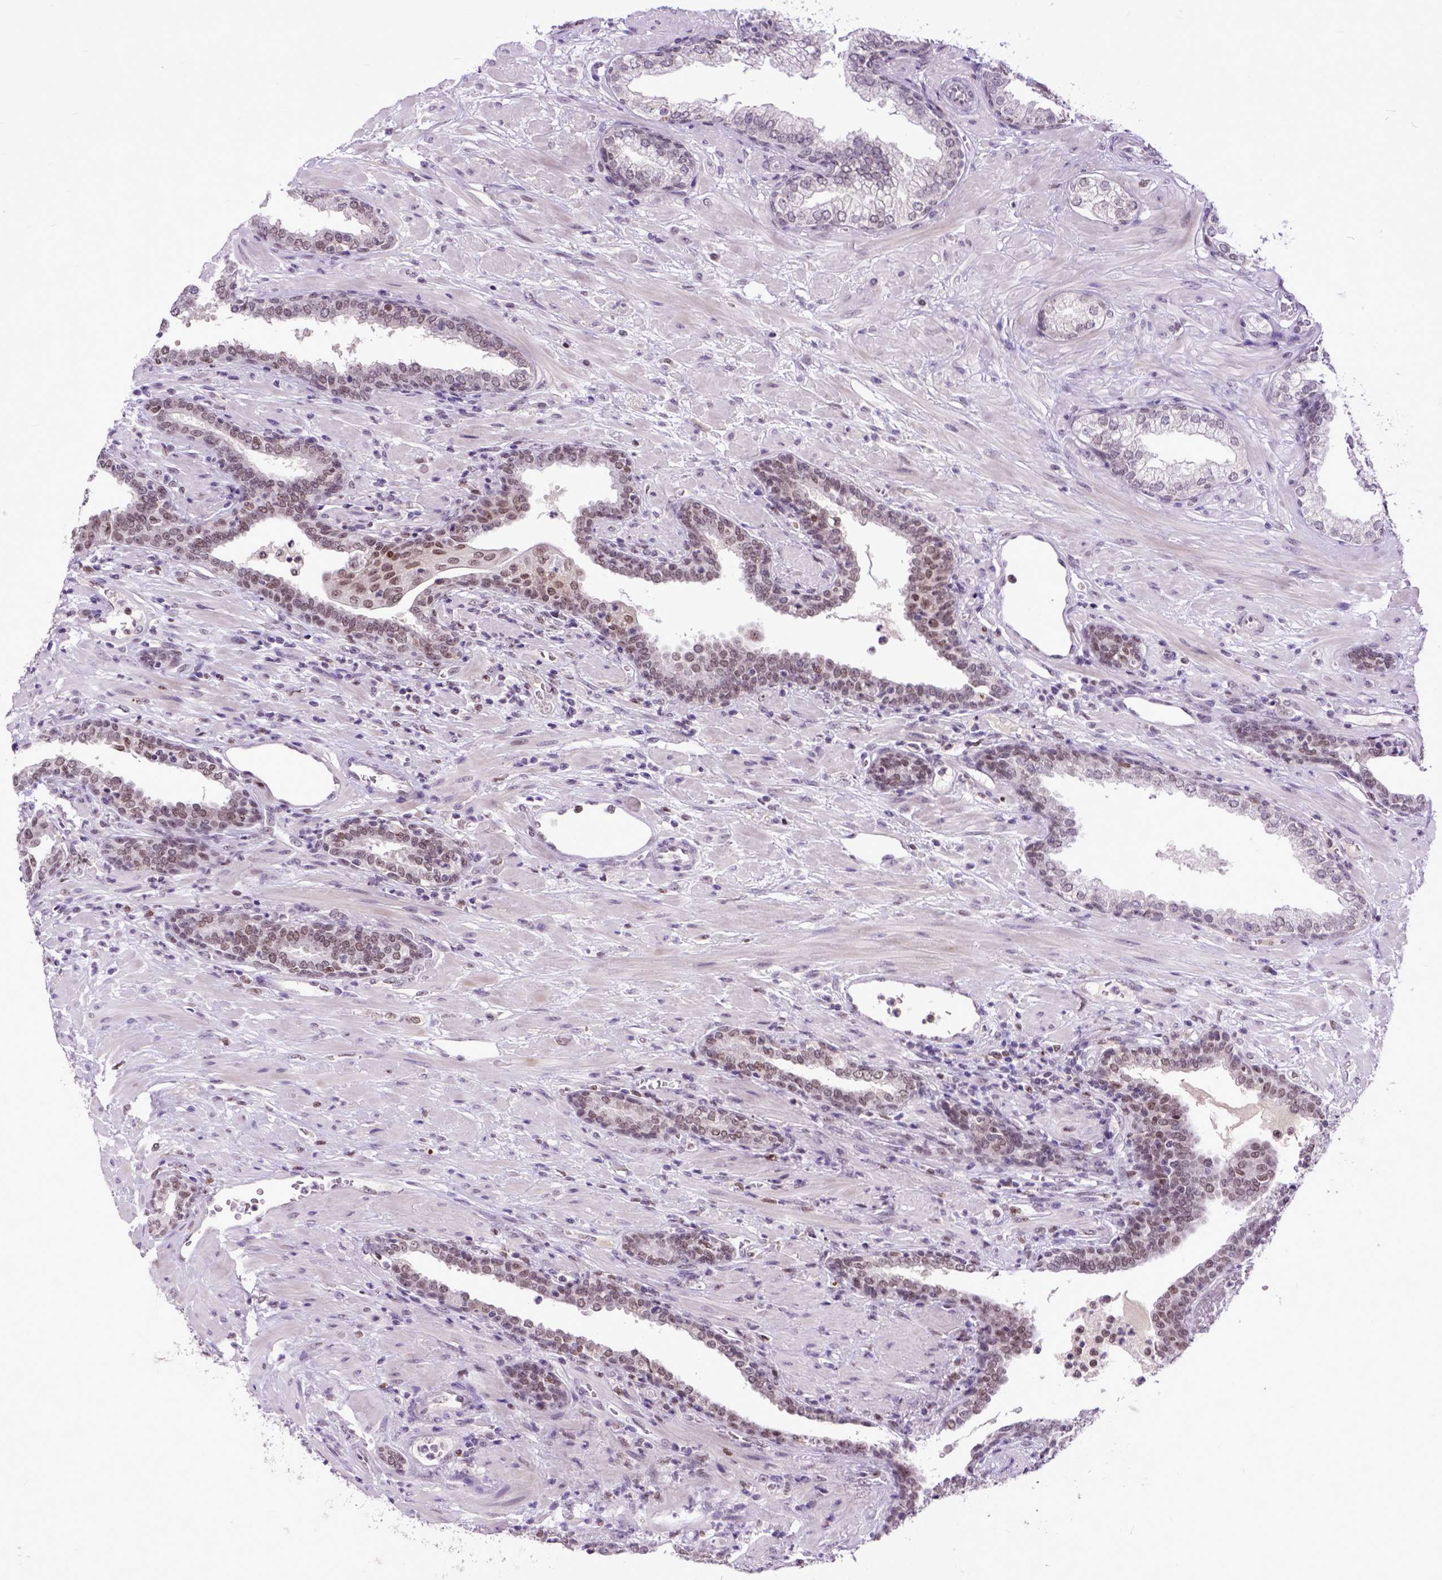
{"staining": {"intensity": "moderate", "quantity": ">75%", "location": "cytoplasmic/membranous"}, "tissue": "prostate cancer", "cell_type": "Tumor cells", "image_type": "cancer", "snomed": [{"axis": "morphology", "description": "Adenocarcinoma, Low grade"}, {"axis": "topography", "description": "Prostate"}], "caption": "Protein analysis of prostate cancer tissue demonstrates moderate cytoplasmic/membranous expression in about >75% of tumor cells. Using DAB (brown) and hematoxylin (blue) stains, captured at high magnification using brightfield microscopy.", "gene": "RCC2", "patient": {"sex": "male", "age": 61}}